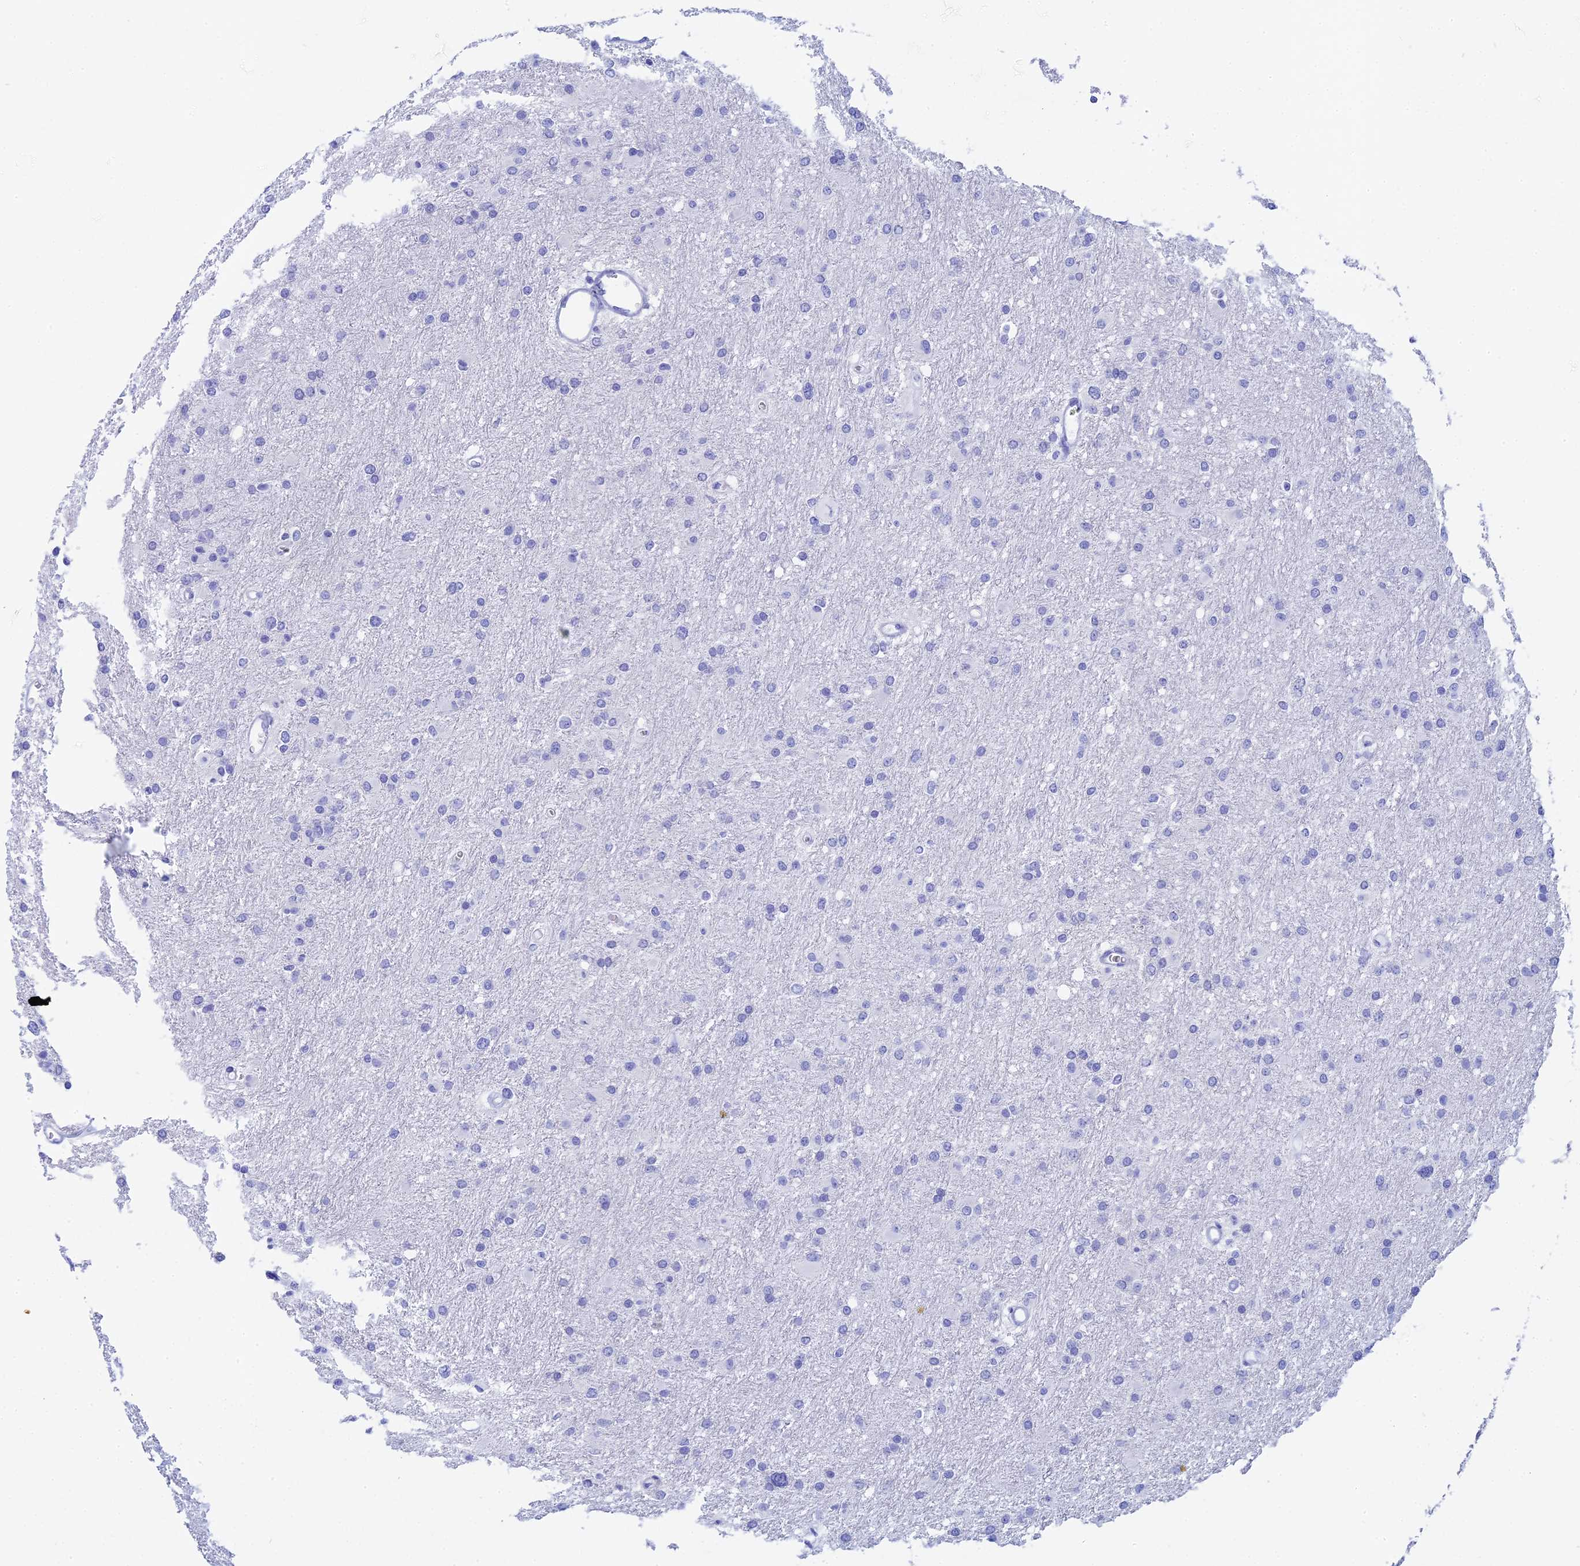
{"staining": {"intensity": "negative", "quantity": "none", "location": "none"}, "tissue": "glioma", "cell_type": "Tumor cells", "image_type": "cancer", "snomed": [{"axis": "morphology", "description": "Glioma, malignant, High grade"}, {"axis": "topography", "description": "Cerebral cortex"}], "caption": "Protein analysis of high-grade glioma (malignant) displays no significant positivity in tumor cells.", "gene": "TEX101", "patient": {"sex": "female", "age": 36}}